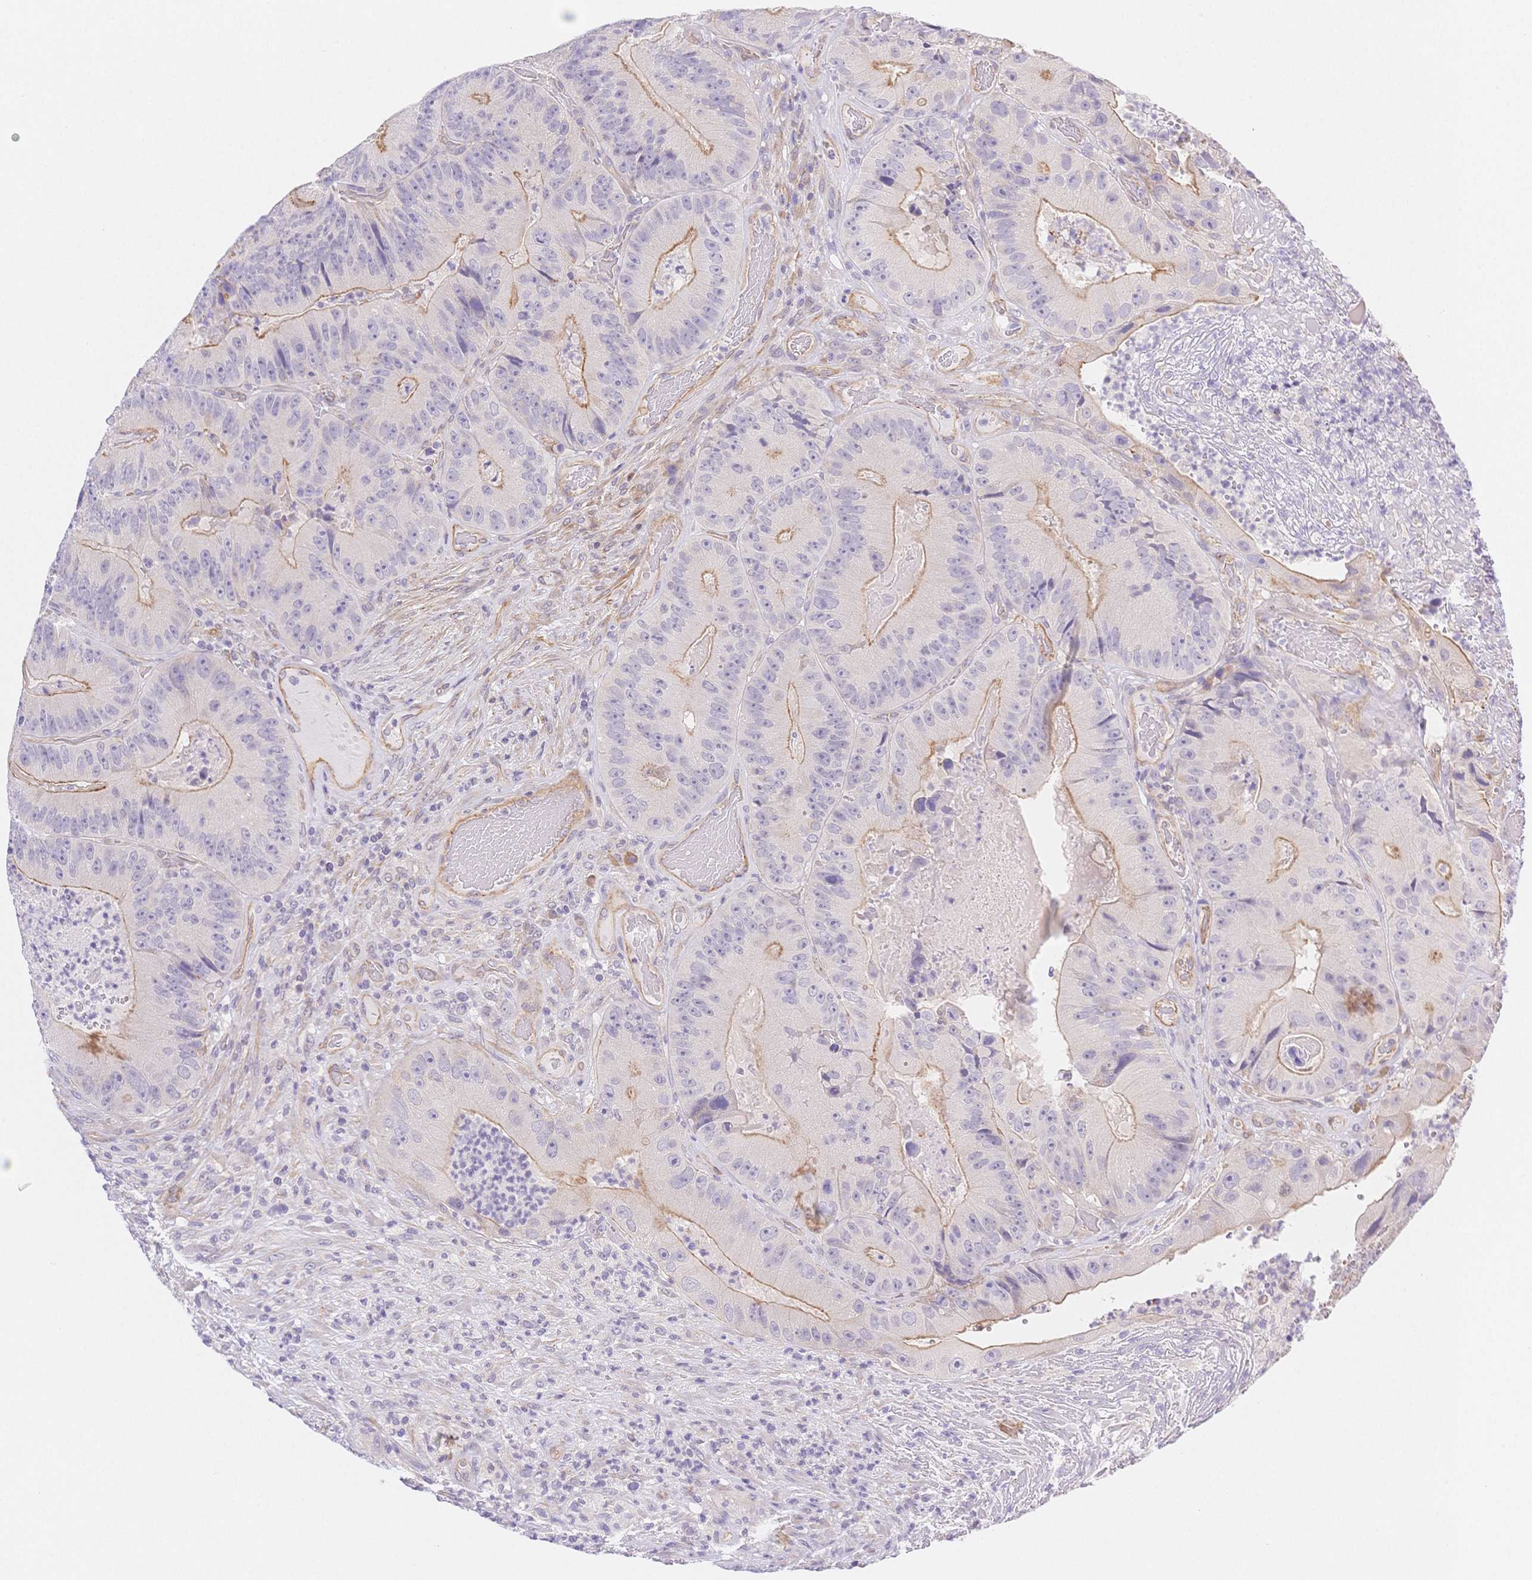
{"staining": {"intensity": "moderate", "quantity": "25%-75%", "location": "cytoplasmic/membranous"}, "tissue": "colorectal cancer", "cell_type": "Tumor cells", "image_type": "cancer", "snomed": [{"axis": "morphology", "description": "Adenocarcinoma, NOS"}, {"axis": "topography", "description": "Colon"}], "caption": "Colorectal adenocarcinoma was stained to show a protein in brown. There is medium levels of moderate cytoplasmic/membranous staining in about 25%-75% of tumor cells.", "gene": "CSN1S1", "patient": {"sex": "female", "age": 86}}